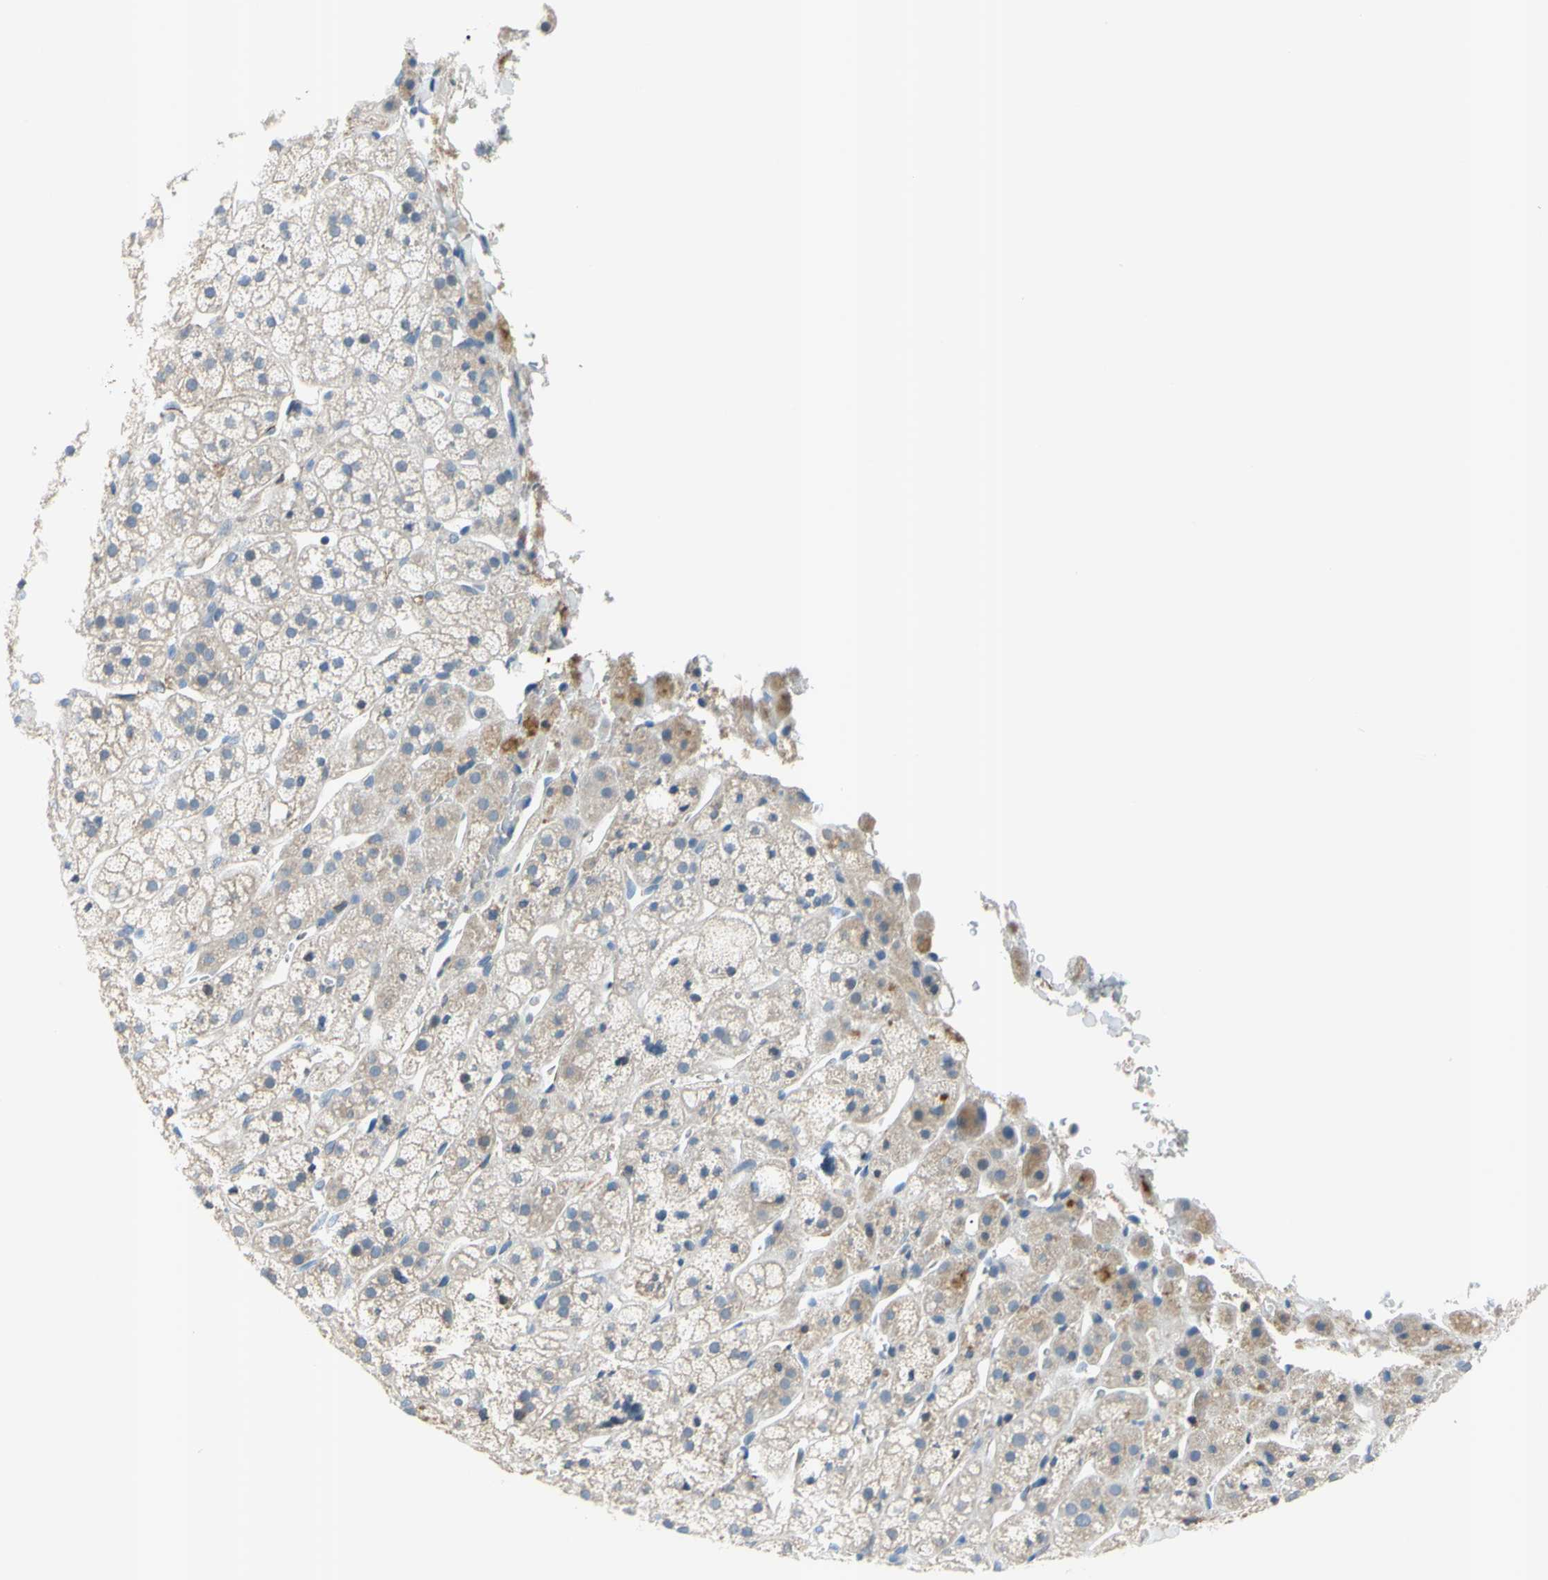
{"staining": {"intensity": "weak", "quantity": ">75%", "location": "cytoplasmic/membranous"}, "tissue": "adrenal gland", "cell_type": "Glandular cells", "image_type": "normal", "snomed": [{"axis": "morphology", "description": "Normal tissue, NOS"}, {"axis": "topography", "description": "Adrenal gland"}], "caption": "Immunohistochemical staining of normal human adrenal gland shows low levels of weak cytoplasmic/membranous expression in approximately >75% of glandular cells.", "gene": "PRRG2", "patient": {"sex": "male", "age": 56}}